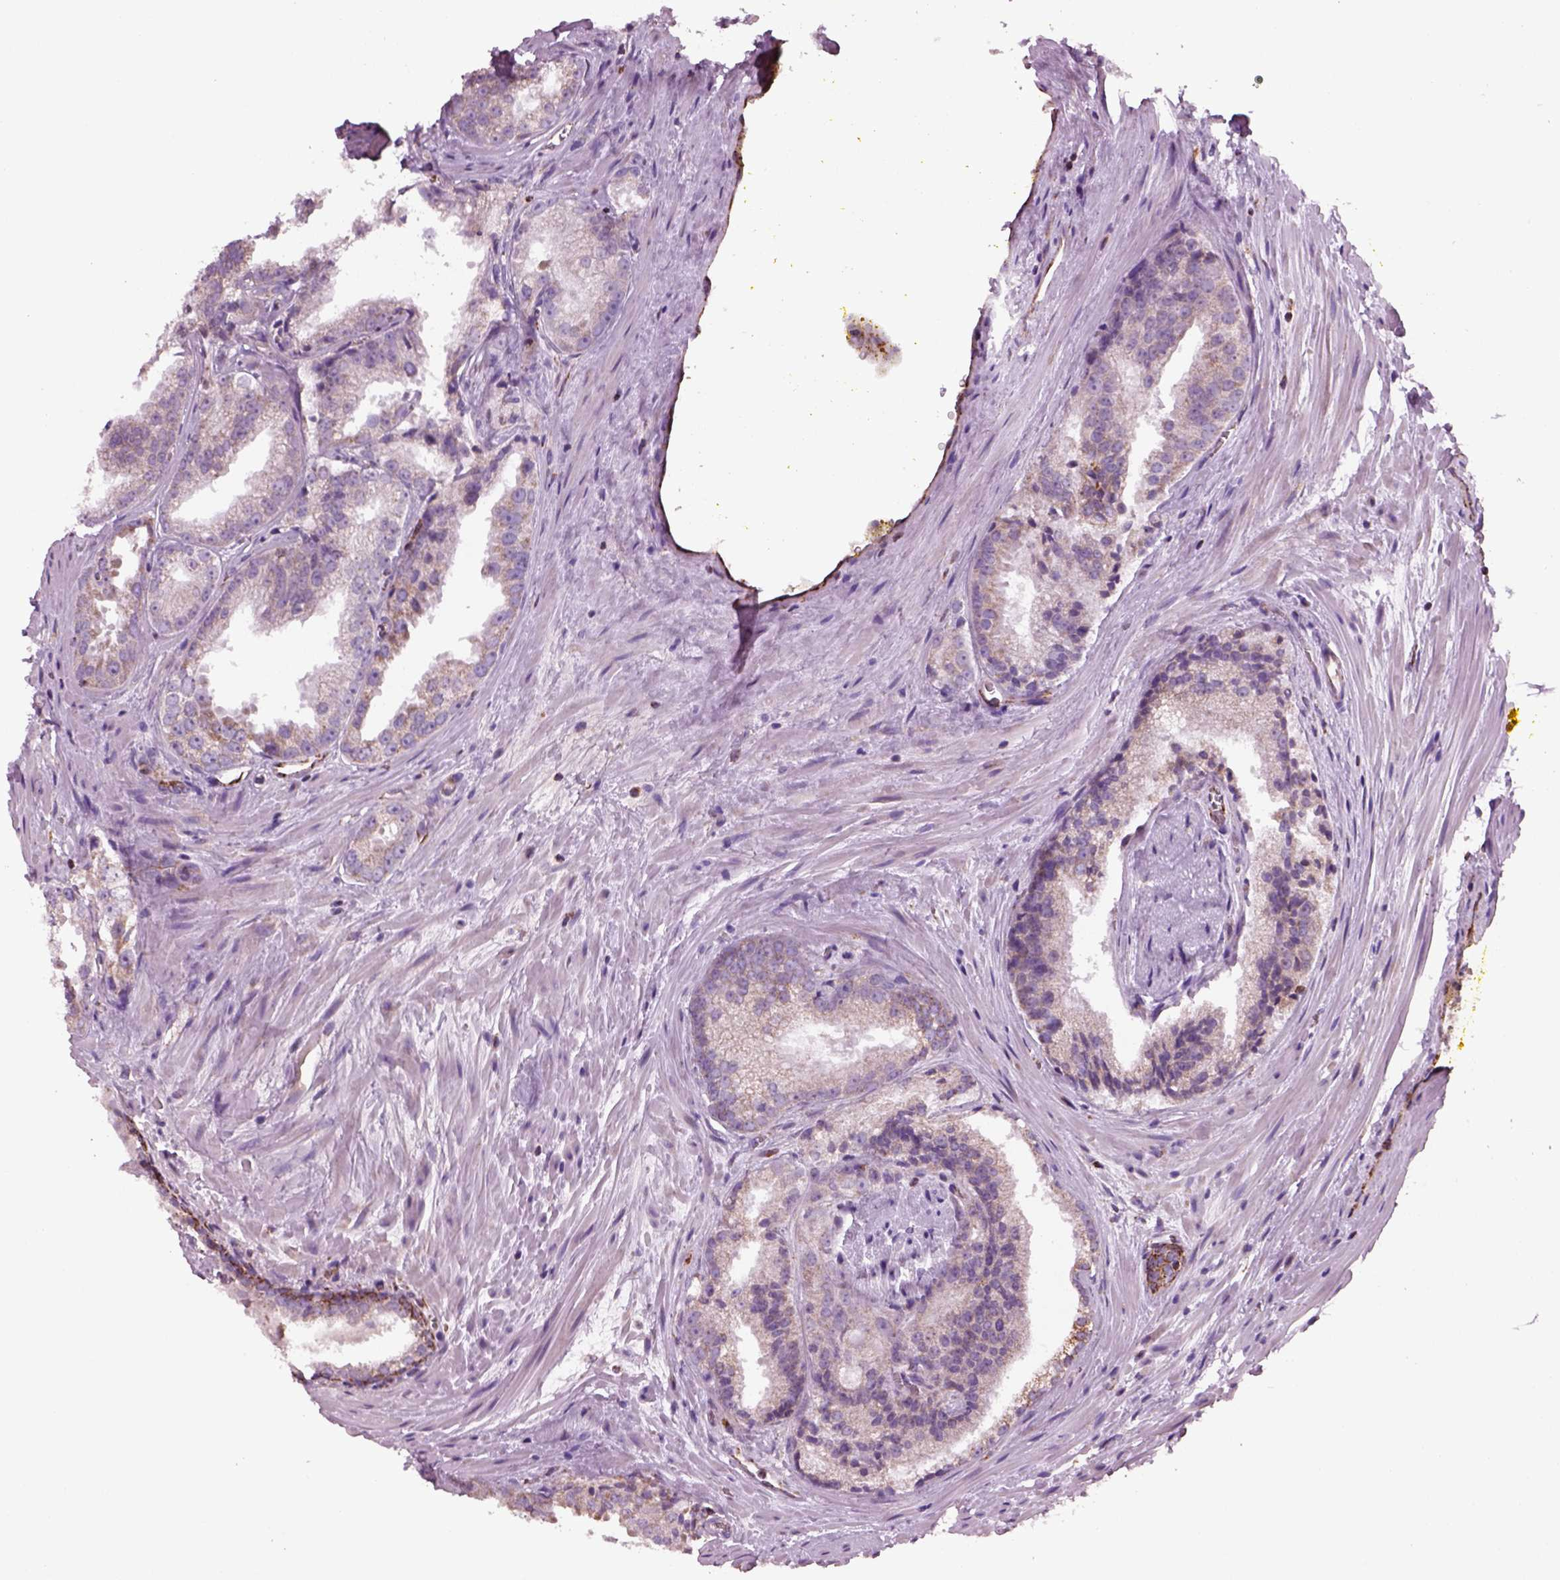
{"staining": {"intensity": "weak", "quantity": "<25%", "location": "cytoplasmic/membranous"}, "tissue": "prostate cancer", "cell_type": "Tumor cells", "image_type": "cancer", "snomed": [{"axis": "morphology", "description": "Adenocarcinoma, NOS"}, {"axis": "morphology", "description": "Adenocarcinoma, High grade"}, {"axis": "topography", "description": "Prostate"}], "caption": "Immunohistochemistry histopathology image of human prostate adenocarcinoma stained for a protein (brown), which displays no expression in tumor cells.", "gene": "SLC25A24", "patient": {"sex": "male", "age": 70}}